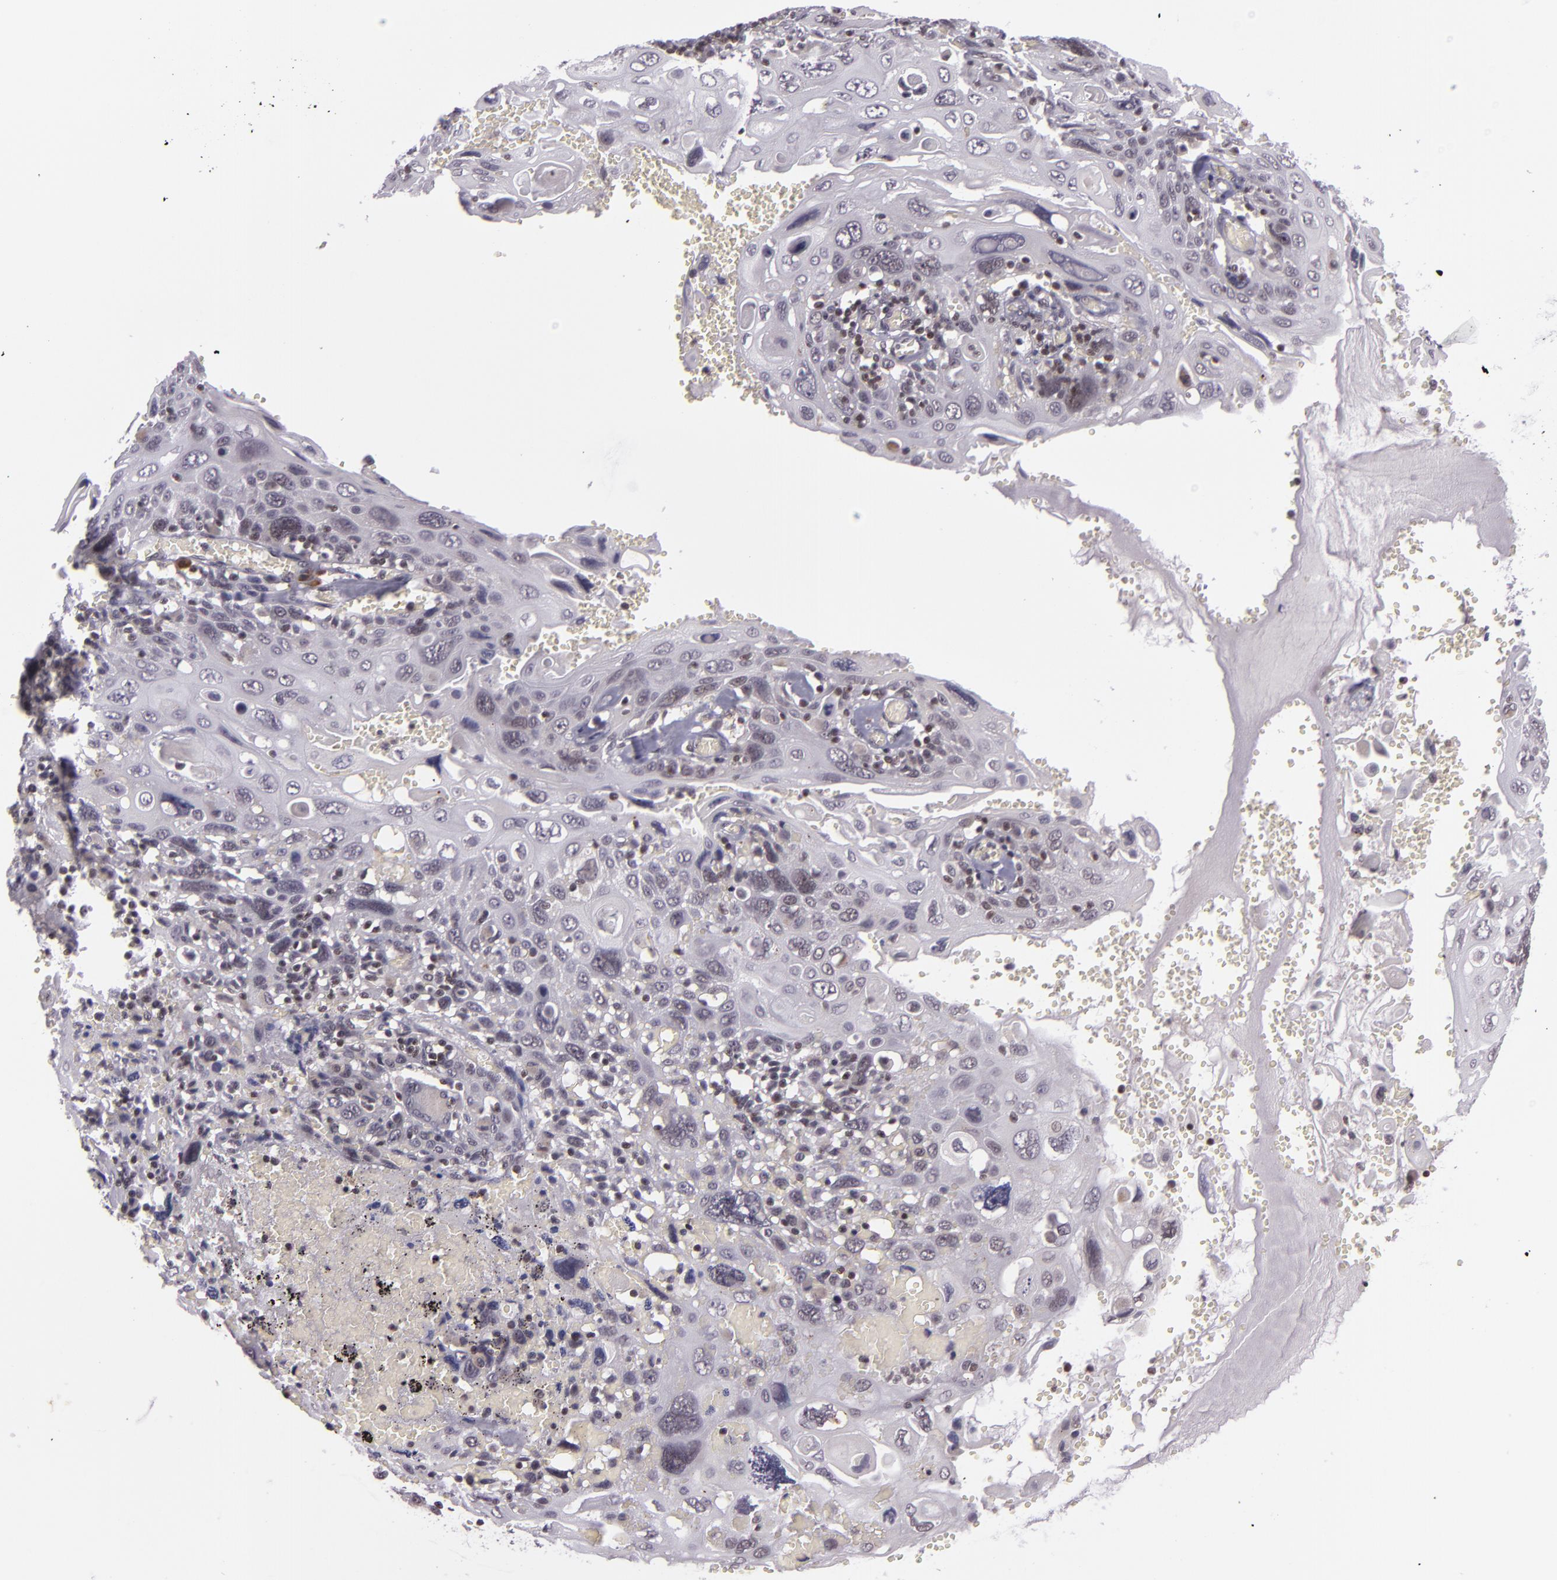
{"staining": {"intensity": "weak", "quantity": "<25%", "location": "nuclear"}, "tissue": "cervical cancer", "cell_type": "Tumor cells", "image_type": "cancer", "snomed": [{"axis": "morphology", "description": "Squamous cell carcinoma, NOS"}, {"axis": "topography", "description": "Cervix"}], "caption": "Protein analysis of cervical squamous cell carcinoma displays no significant staining in tumor cells. Nuclei are stained in blue.", "gene": "ZFX", "patient": {"sex": "female", "age": 54}}